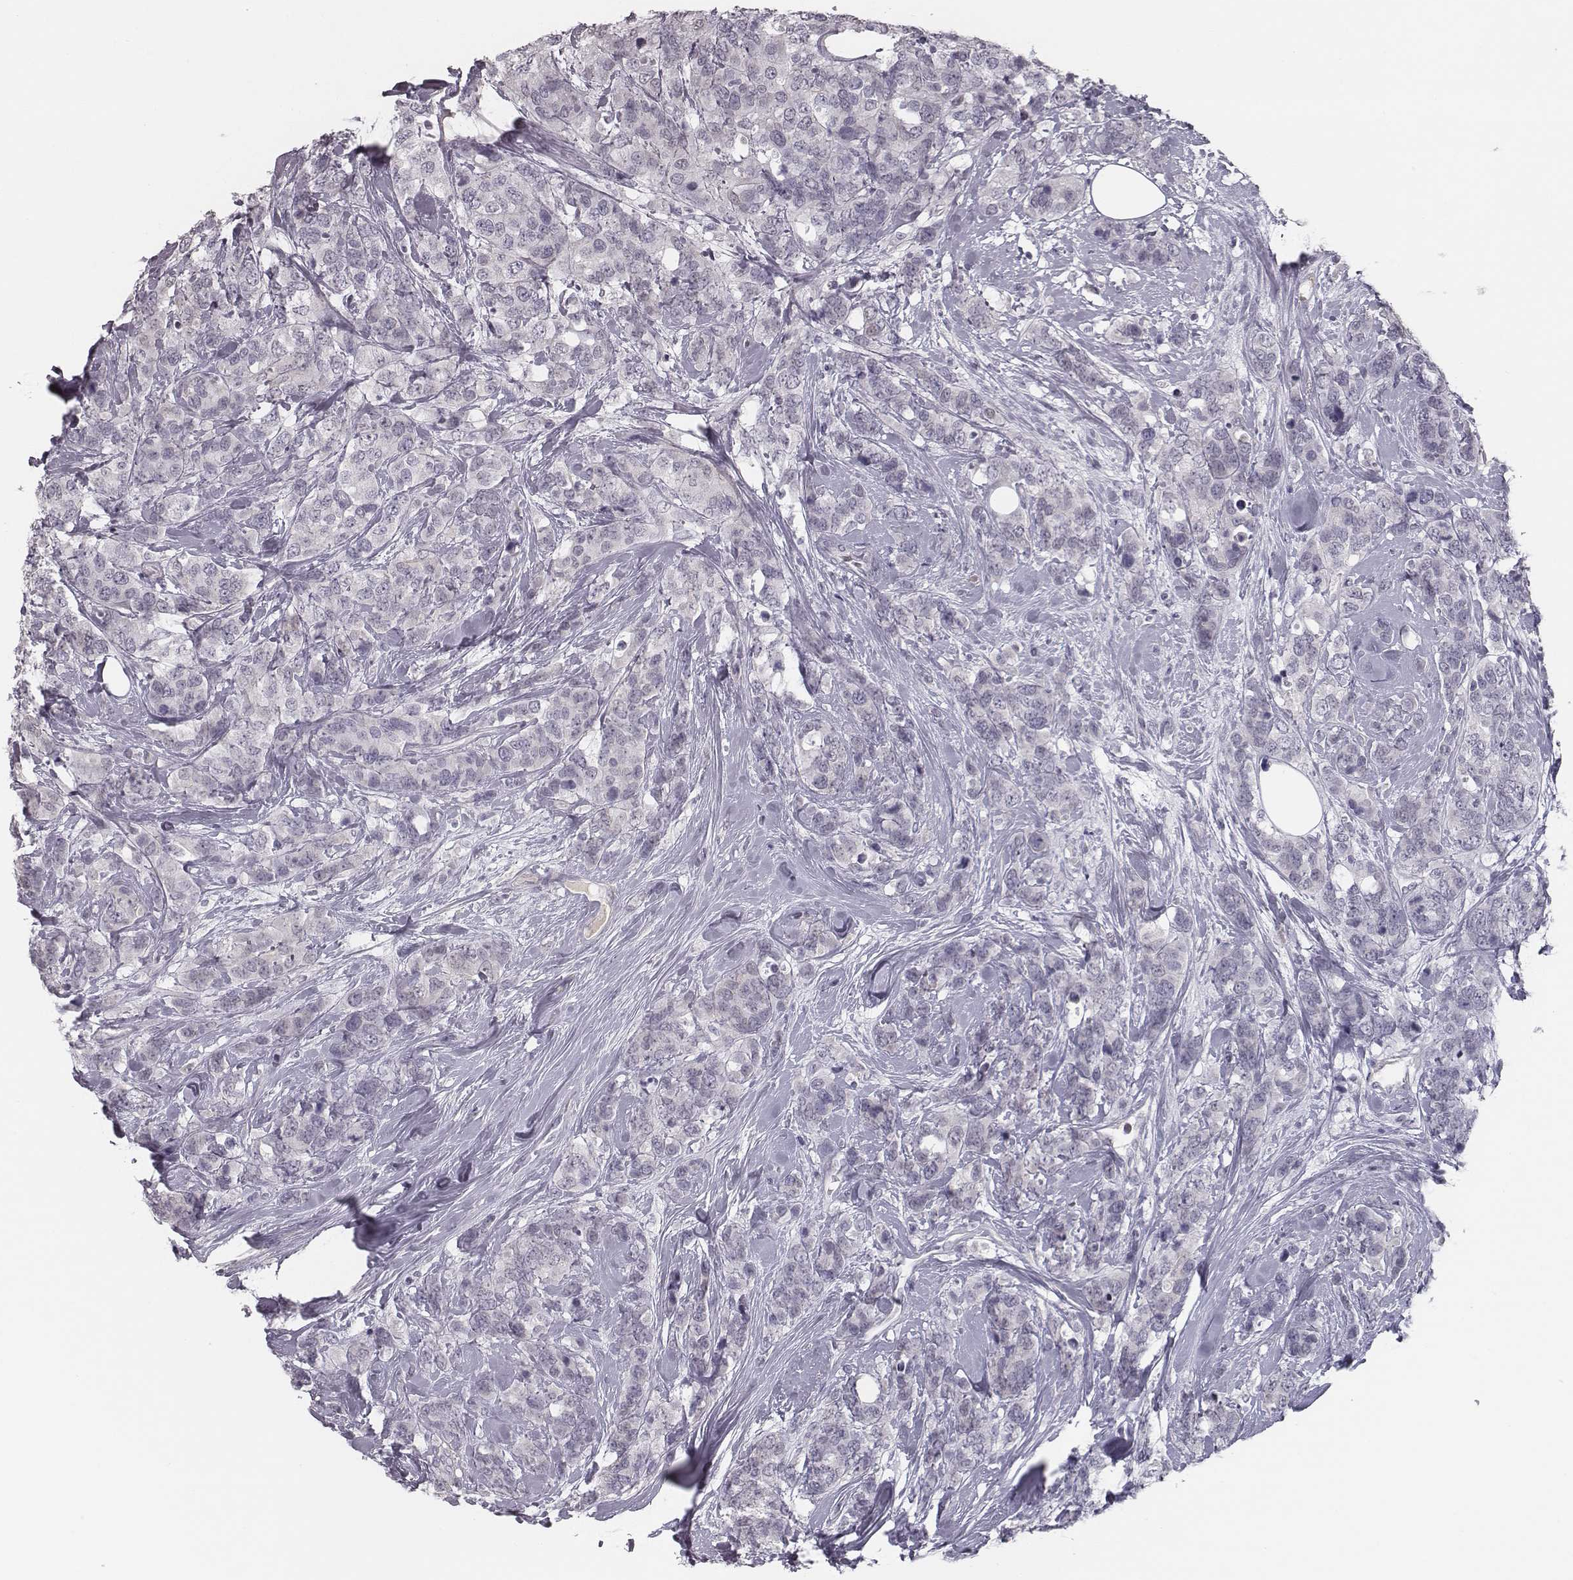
{"staining": {"intensity": "negative", "quantity": "none", "location": "none"}, "tissue": "breast cancer", "cell_type": "Tumor cells", "image_type": "cancer", "snomed": [{"axis": "morphology", "description": "Lobular carcinoma"}, {"axis": "topography", "description": "Breast"}], "caption": "Immunohistochemical staining of breast lobular carcinoma reveals no significant positivity in tumor cells.", "gene": "SEPTIN14", "patient": {"sex": "female", "age": 59}}